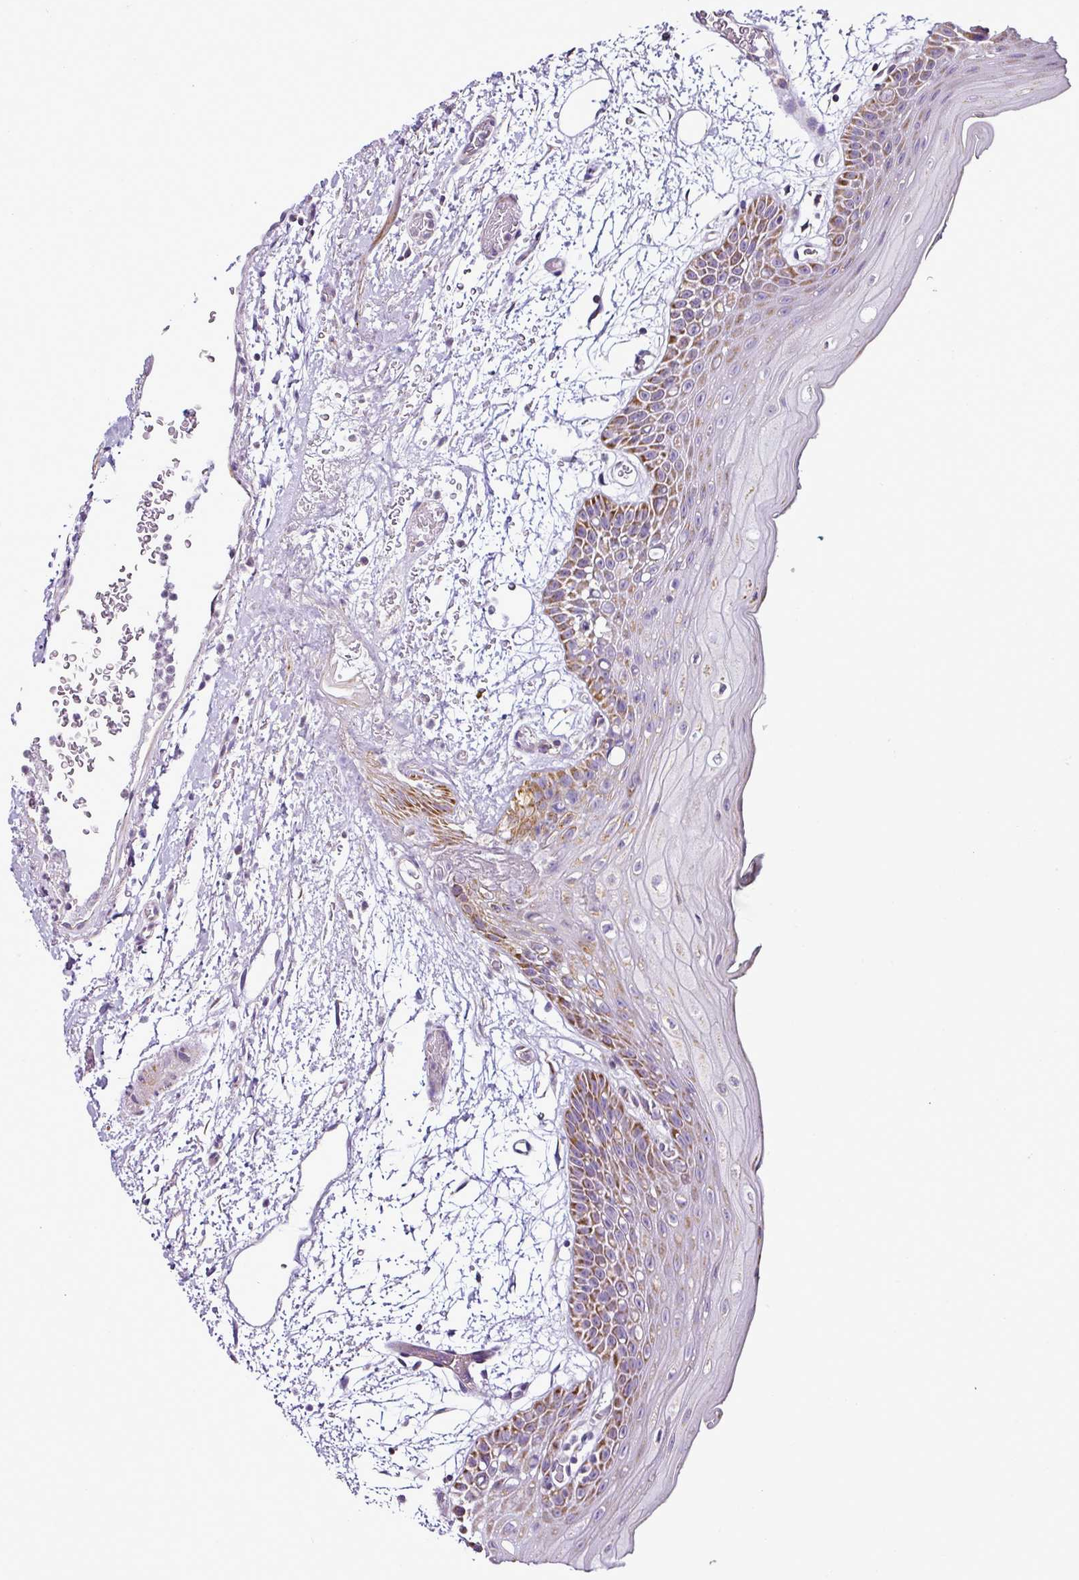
{"staining": {"intensity": "moderate", "quantity": "25%-75%", "location": "cytoplasmic/membranous"}, "tissue": "oral mucosa", "cell_type": "Squamous epithelial cells", "image_type": "normal", "snomed": [{"axis": "morphology", "description": "Normal tissue, NOS"}, {"axis": "topography", "description": "Oral tissue"}, {"axis": "topography", "description": "Tounge, NOS"}], "caption": "High-power microscopy captured an immunohistochemistry (IHC) micrograph of normal oral mucosa, revealing moderate cytoplasmic/membranous expression in about 25%-75% of squamous epithelial cells.", "gene": "DPAGT1", "patient": {"sex": "female", "age": 59}}